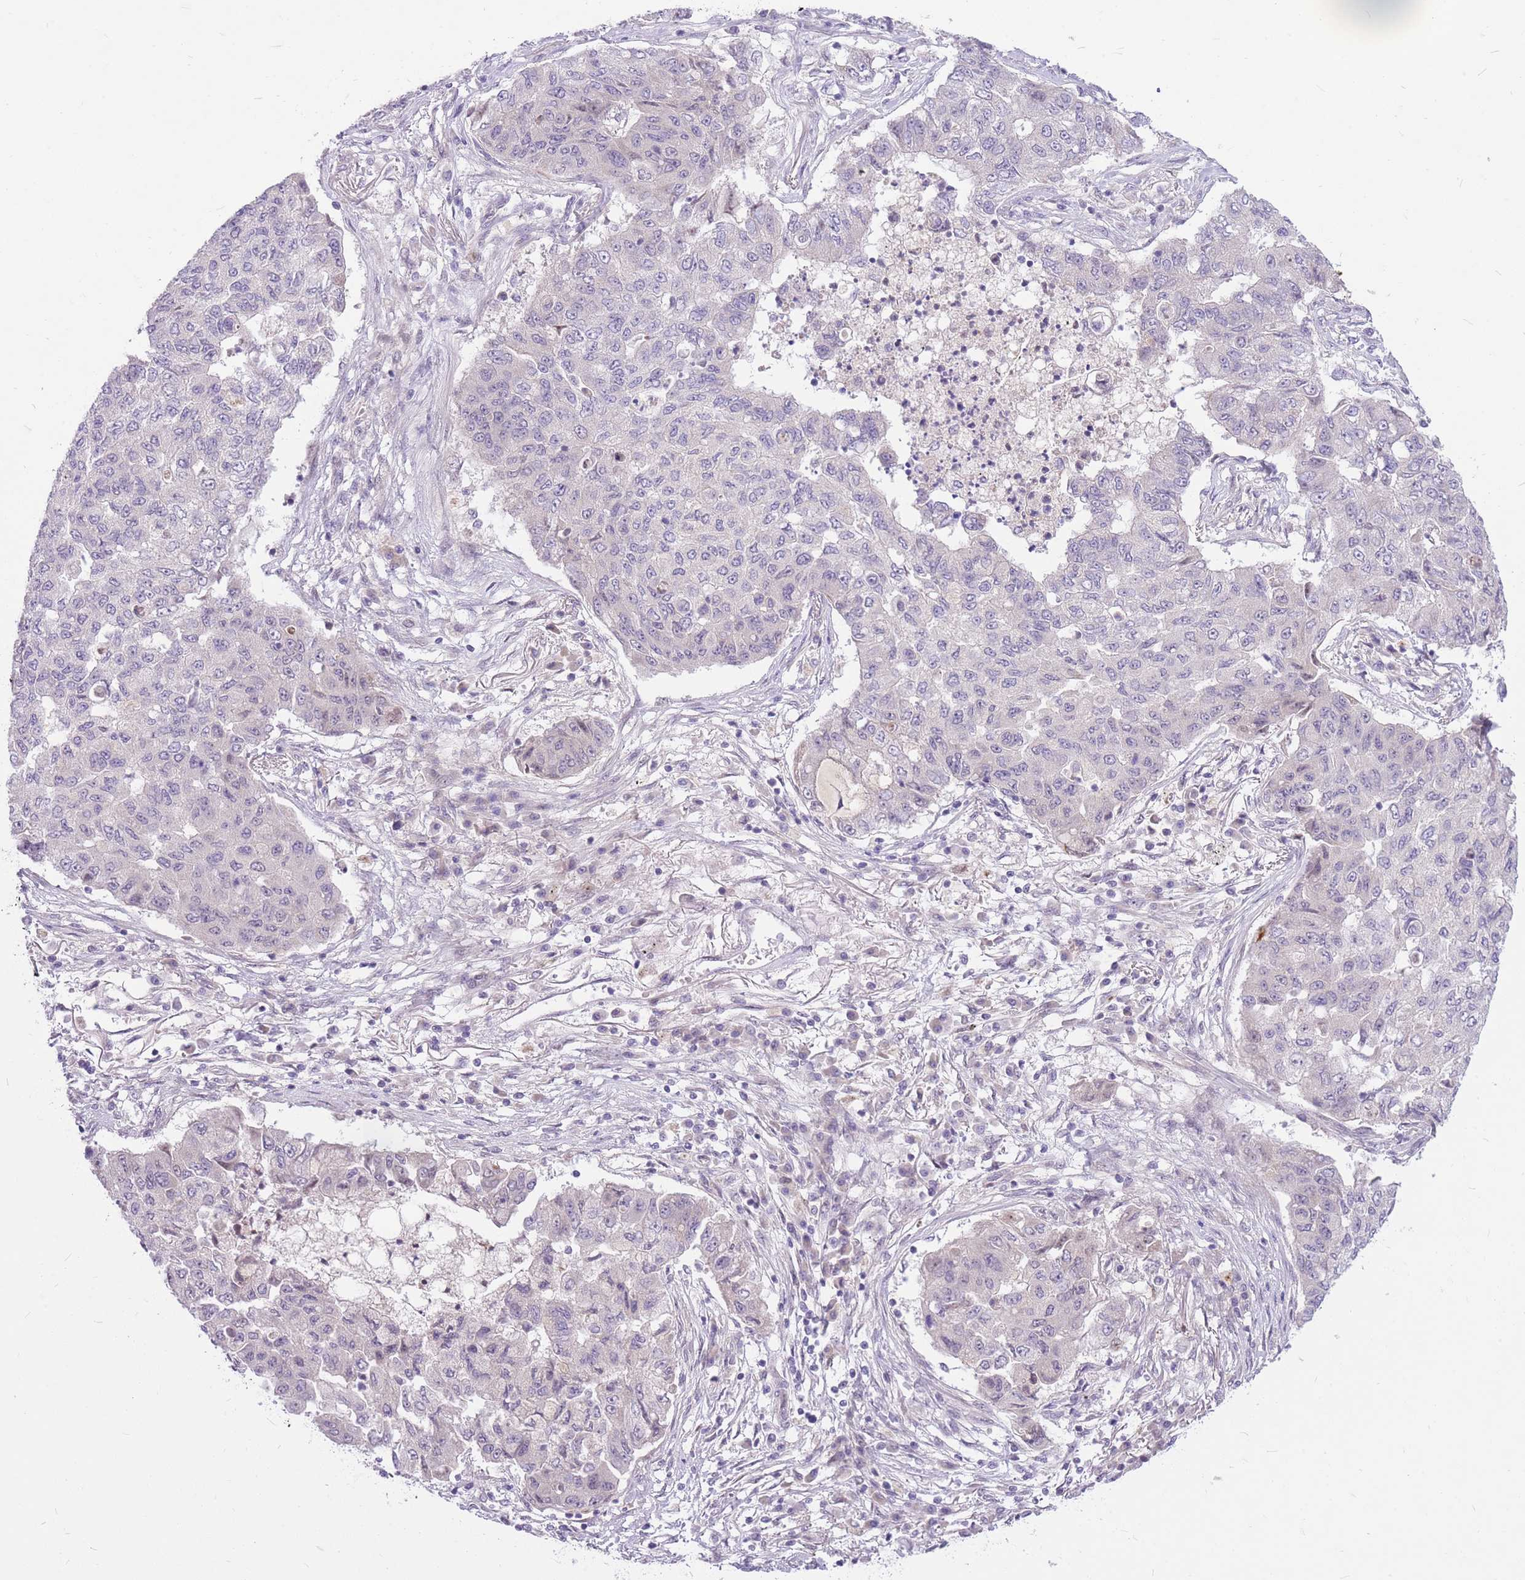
{"staining": {"intensity": "negative", "quantity": "none", "location": "none"}, "tissue": "lung cancer", "cell_type": "Tumor cells", "image_type": "cancer", "snomed": [{"axis": "morphology", "description": "Squamous cell carcinoma, NOS"}, {"axis": "topography", "description": "Lung"}], "caption": "Squamous cell carcinoma (lung) stained for a protein using IHC shows no expression tumor cells.", "gene": "ERCC2", "patient": {"sex": "male", "age": 74}}